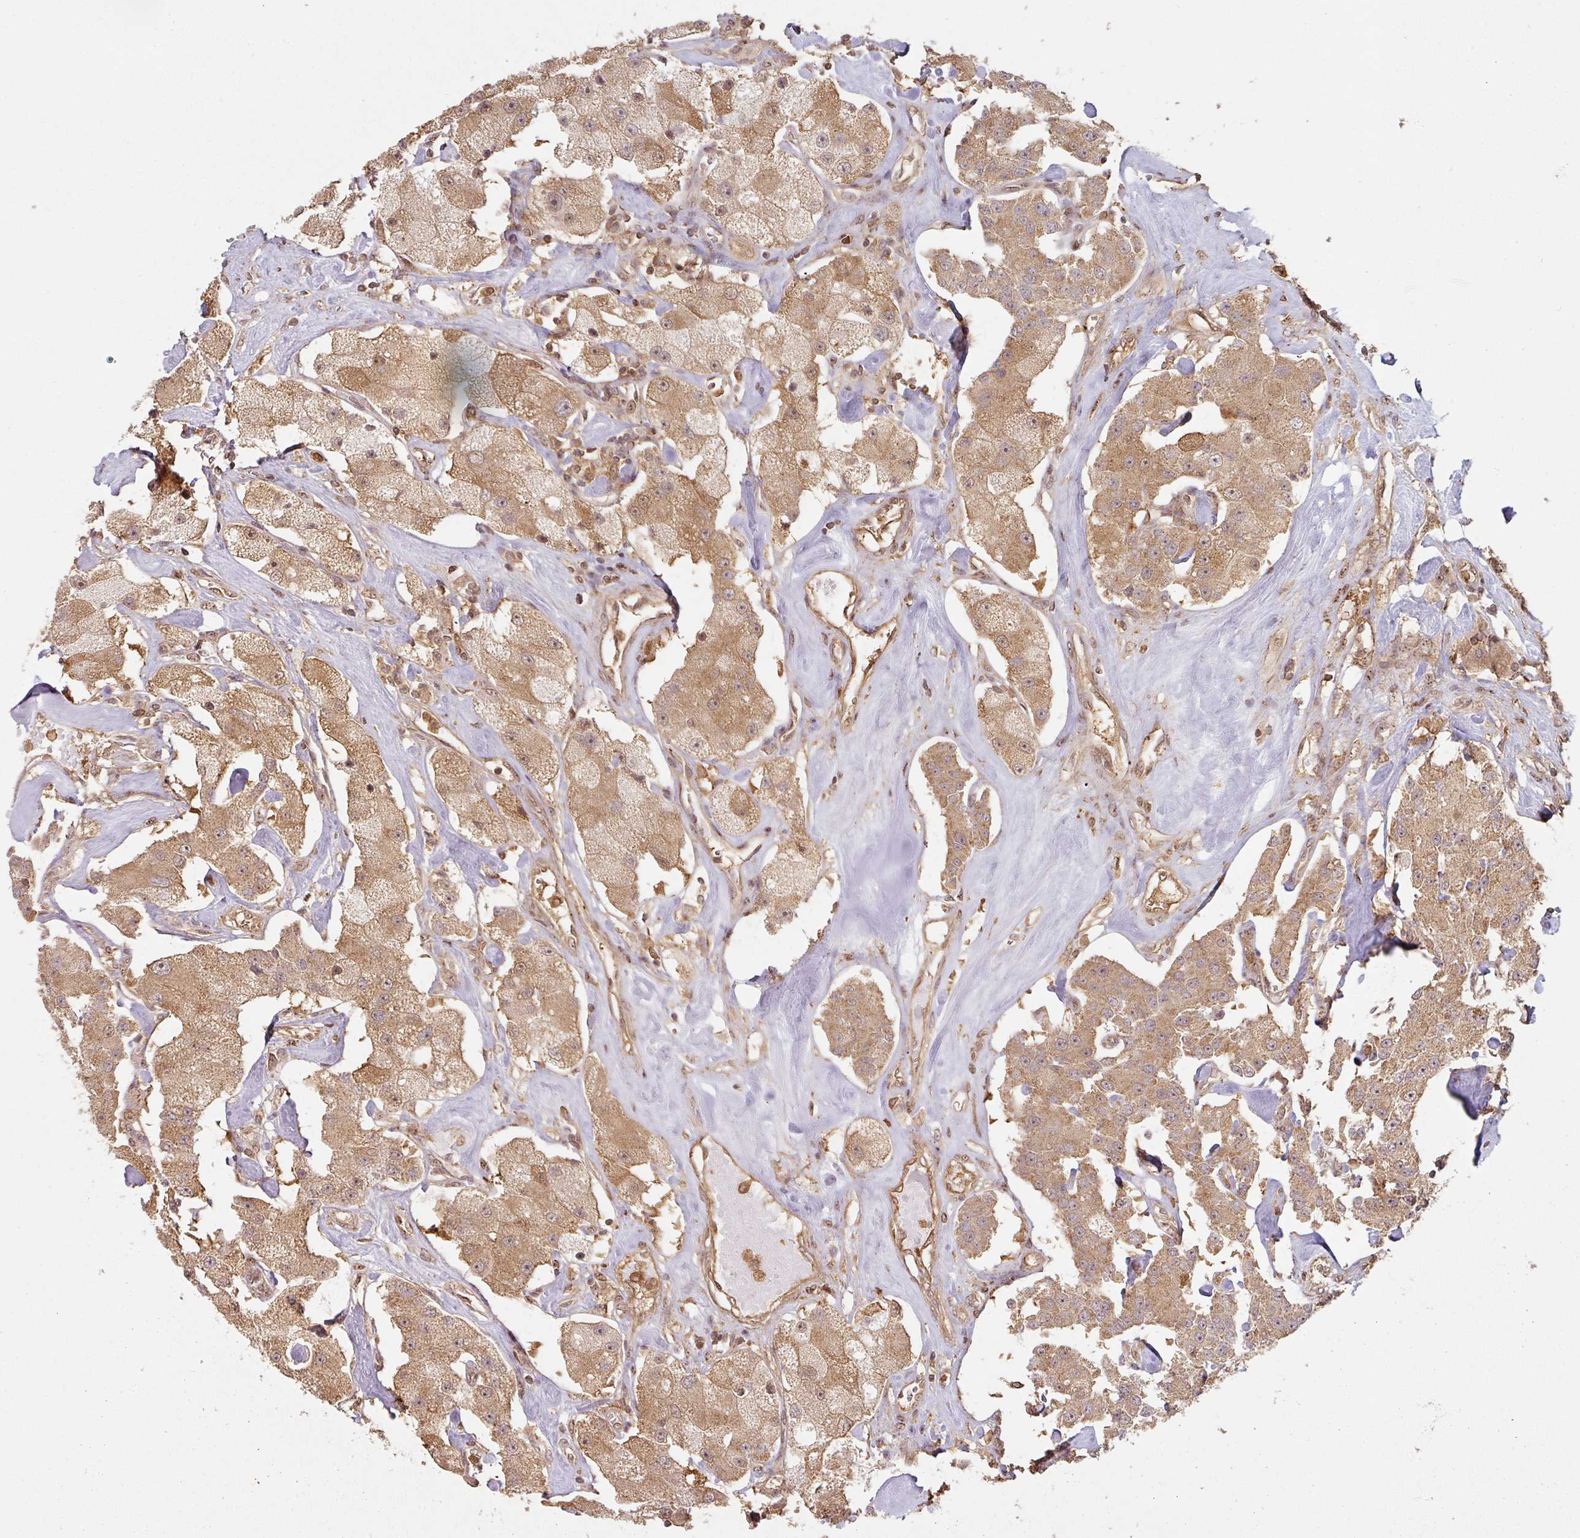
{"staining": {"intensity": "moderate", "quantity": ">75%", "location": "cytoplasmic/membranous,nuclear"}, "tissue": "carcinoid", "cell_type": "Tumor cells", "image_type": "cancer", "snomed": [{"axis": "morphology", "description": "Carcinoid, malignant, NOS"}, {"axis": "topography", "description": "Pancreas"}], "caption": "Tumor cells display moderate cytoplasmic/membranous and nuclear positivity in about >75% of cells in carcinoid (malignant). The staining was performed using DAB (3,3'-diaminobenzidine), with brown indicating positive protein expression. Nuclei are stained blue with hematoxylin.", "gene": "ZNF322", "patient": {"sex": "male", "age": 41}}